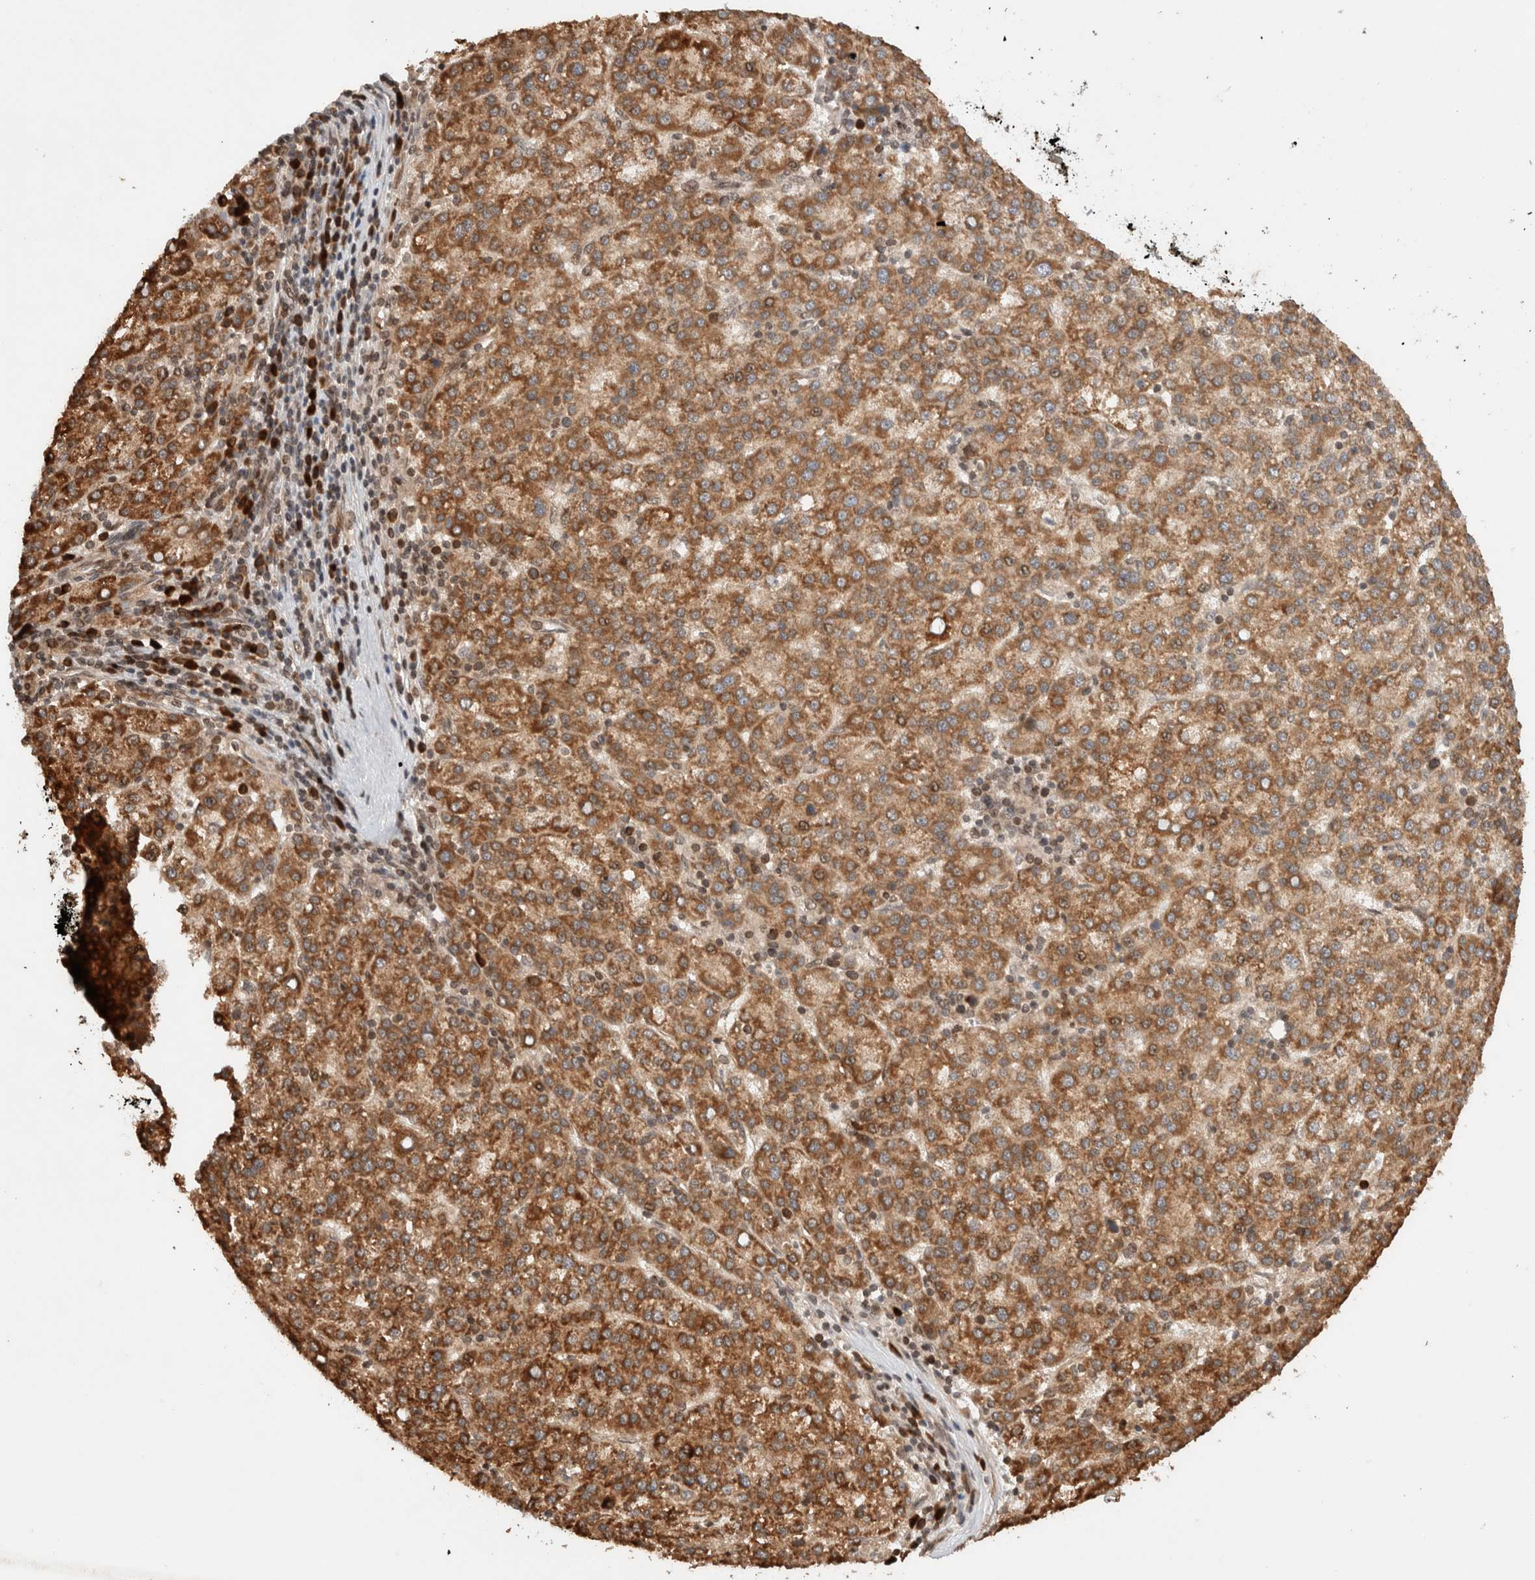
{"staining": {"intensity": "strong", "quantity": ">75%", "location": "cytoplasmic/membranous"}, "tissue": "liver cancer", "cell_type": "Tumor cells", "image_type": "cancer", "snomed": [{"axis": "morphology", "description": "Carcinoma, Hepatocellular, NOS"}, {"axis": "topography", "description": "Liver"}], "caption": "The photomicrograph demonstrates a brown stain indicating the presence of a protein in the cytoplasmic/membranous of tumor cells in hepatocellular carcinoma (liver).", "gene": "TPR", "patient": {"sex": "female", "age": 58}}